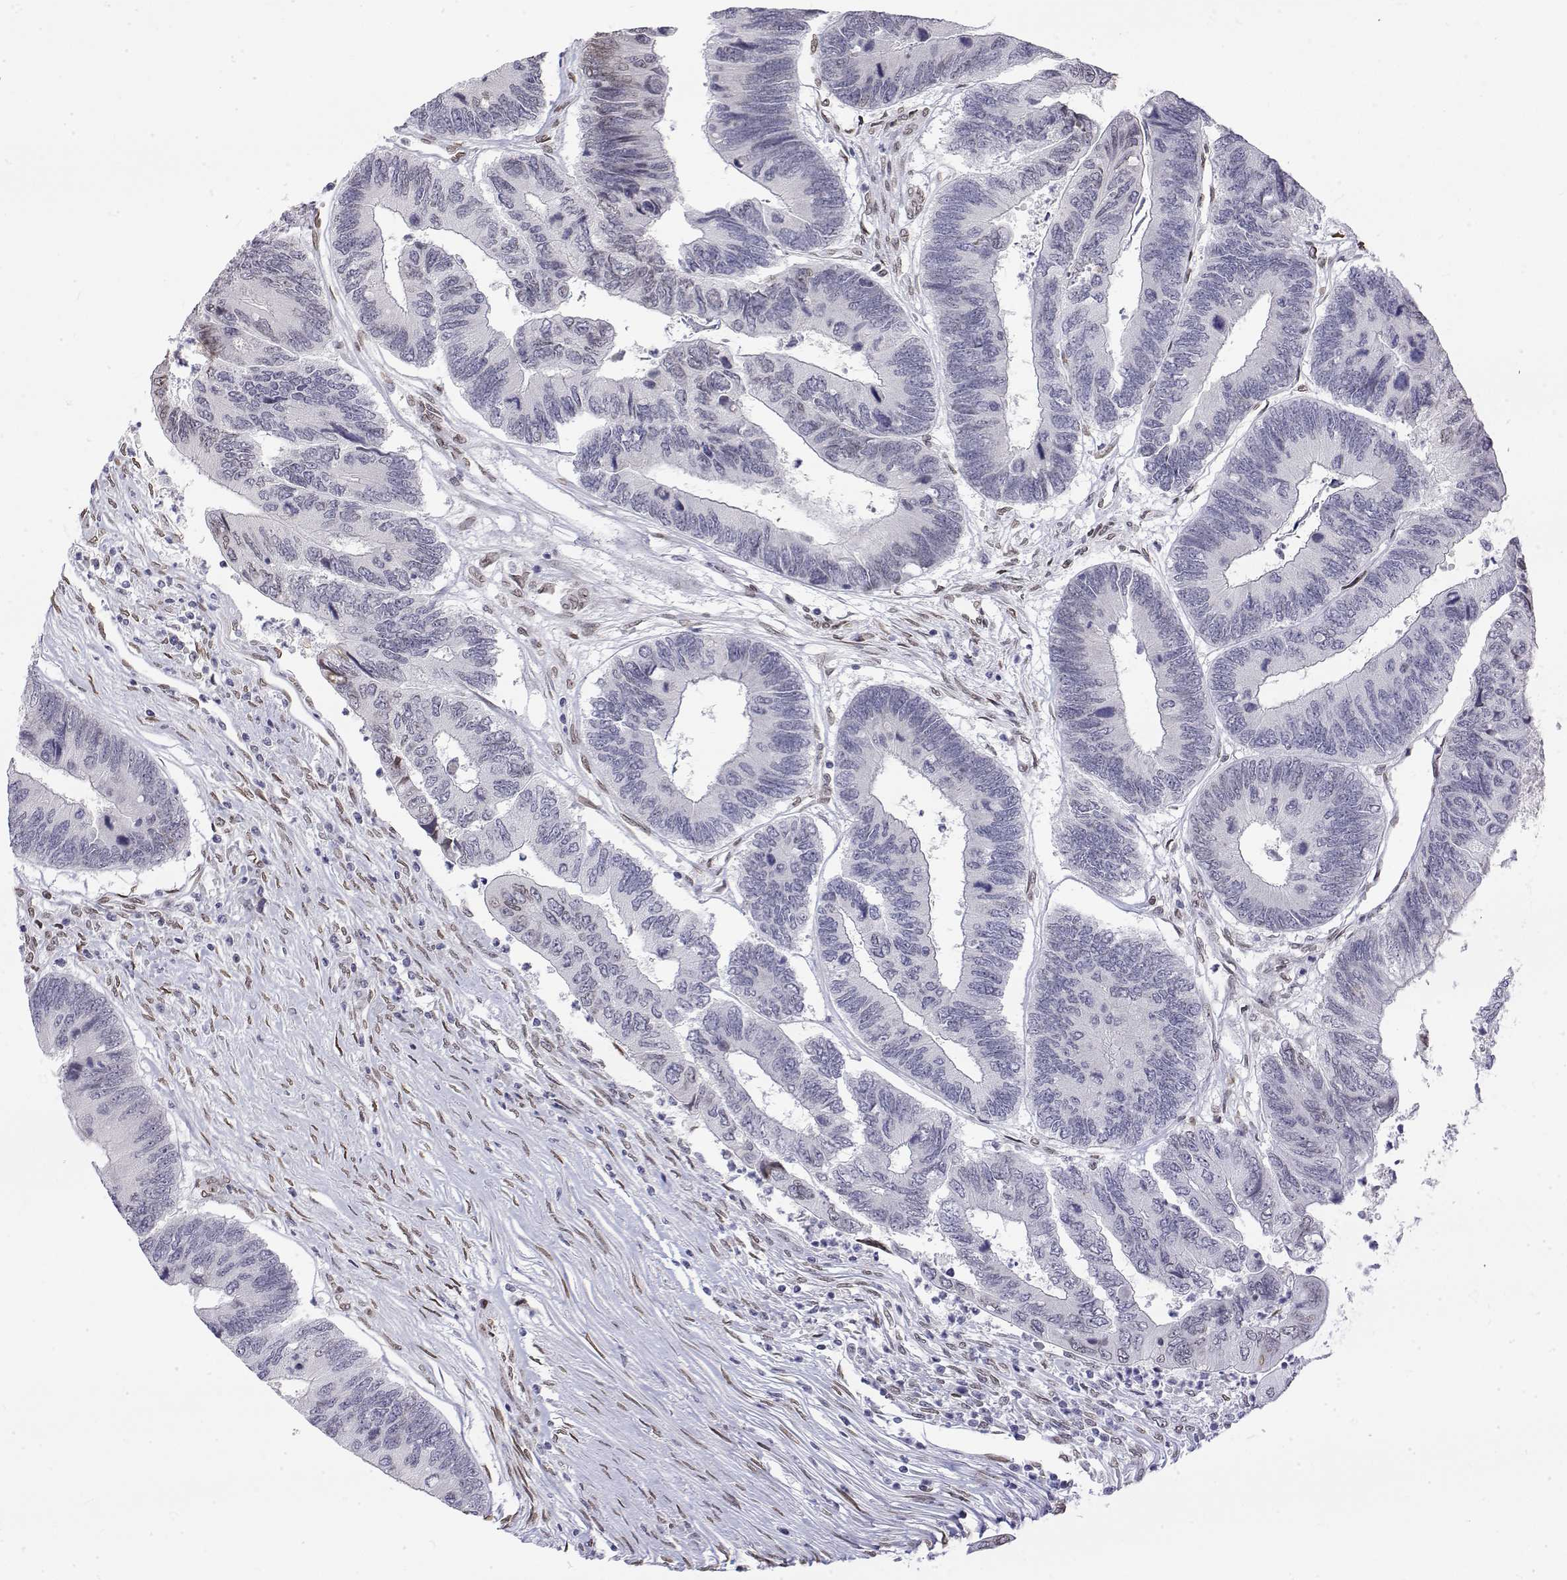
{"staining": {"intensity": "weak", "quantity": "<25%", "location": "nuclear"}, "tissue": "colorectal cancer", "cell_type": "Tumor cells", "image_type": "cancer", "snomed": [{"axis": "morphology", "description": "Adenocarcinoma, NOS"}, {"axis": "topography", "description": "Colon"}], "caption": "There is no significant expression in tumor cells of colorectal adenocarcinoma. (Brightfield microscopy of DAB IHC at high magnification).", "gene": "ZNF532", "patient": {"sex": "female", "age": 67}}